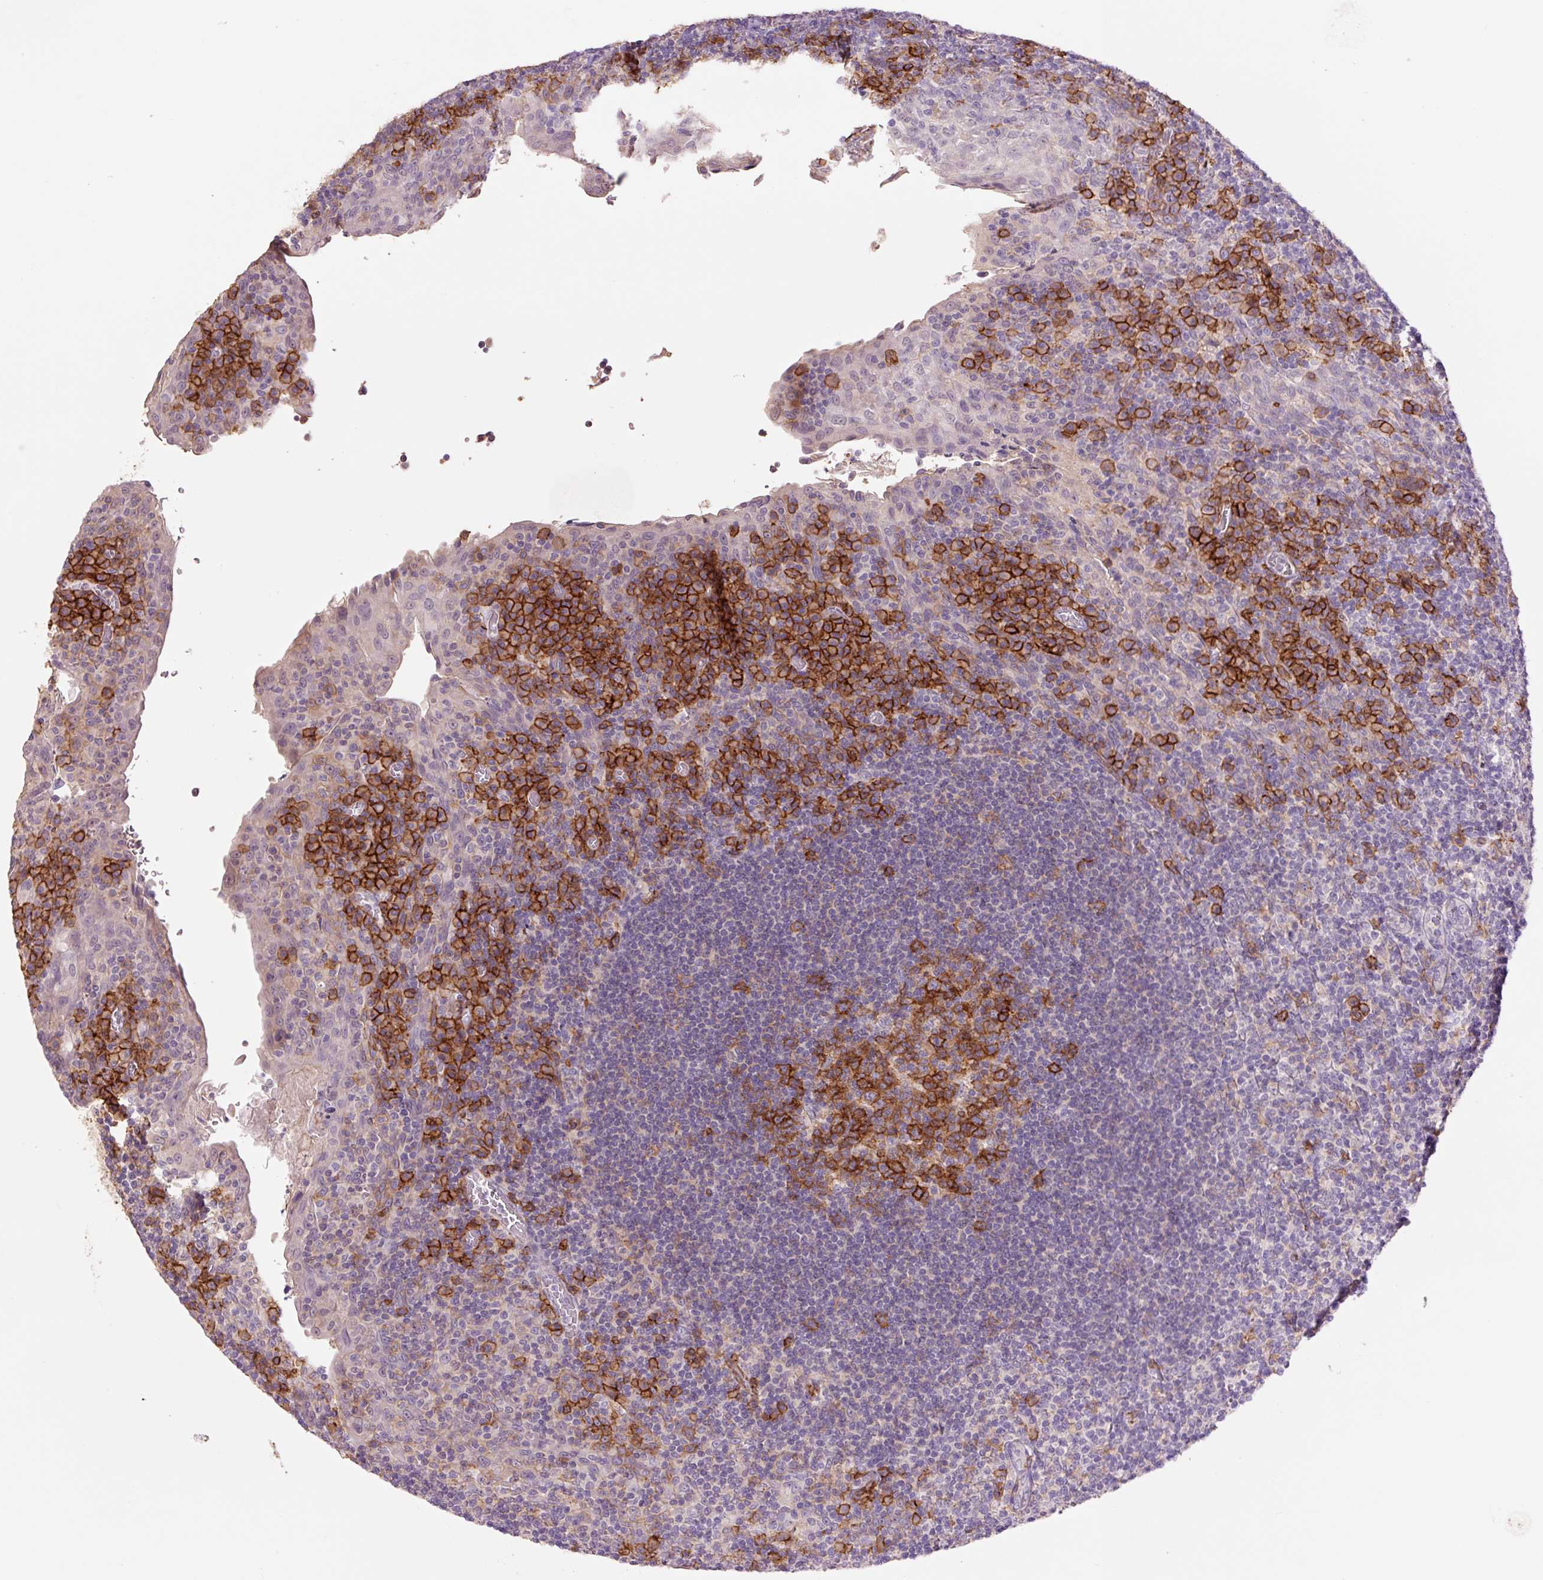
{"staining": {"intensity": "strong", "quantity": ">75%", "location": "cytoplasmic/membranous"}, "tissue": "tonsil", "cell_type": "Germinal center cells", "image_type": "normal", "snomed": [{"axis": "morphology", "description": "Normal tissue, NOS"}, {"axis": "topography", "description": "Tonsil"}], "caption": "DAB (3,3'-diaminobenzidine) immunohistochemical staining of unremarkable tonsil reveals strong cytoplasmic/membranous protein positivity in about >75% of germinal center cells.", "gene": "SLC1A4", "patient": {"sex": "male", "age": 17}}